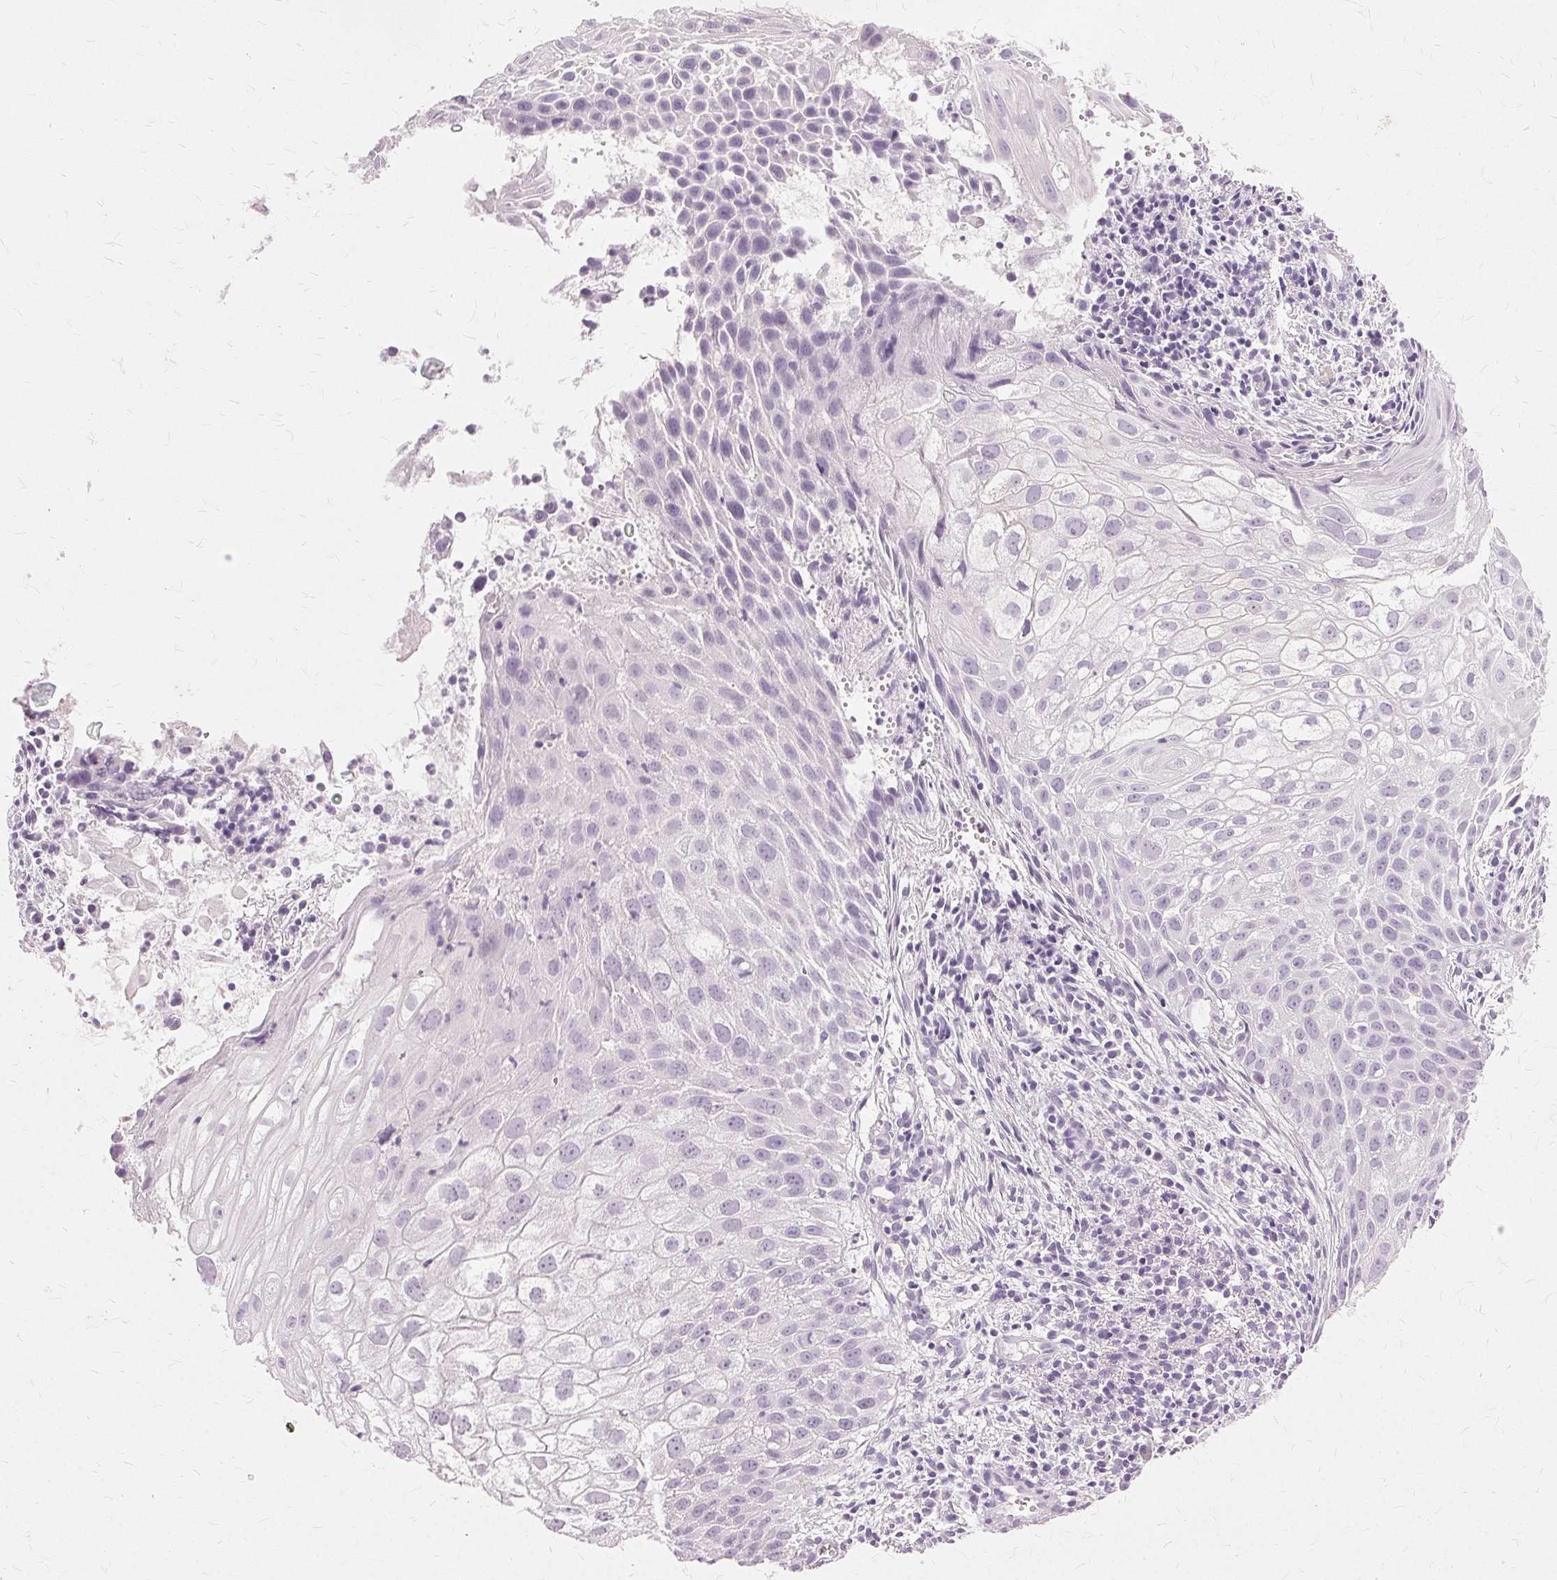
{"staining": {"intensity": "negative", "quantity": "none", "location": "none"}, "tissue": "cervical cancer", "cell_type": "Tumor cells", "image_type": "cancer", "snomed": [{"axis": "morphology", "description": "Squamous cell carcinoma, NOS"}, {"axis": "topography", "description": "Cervix"}], "caption": "Tumor cells are negative for brown protein staining in cervical cancer (squamous cell carcinoma).", "gene": "SLC45A3", "patient": {"sex": "female", "age": 53}}